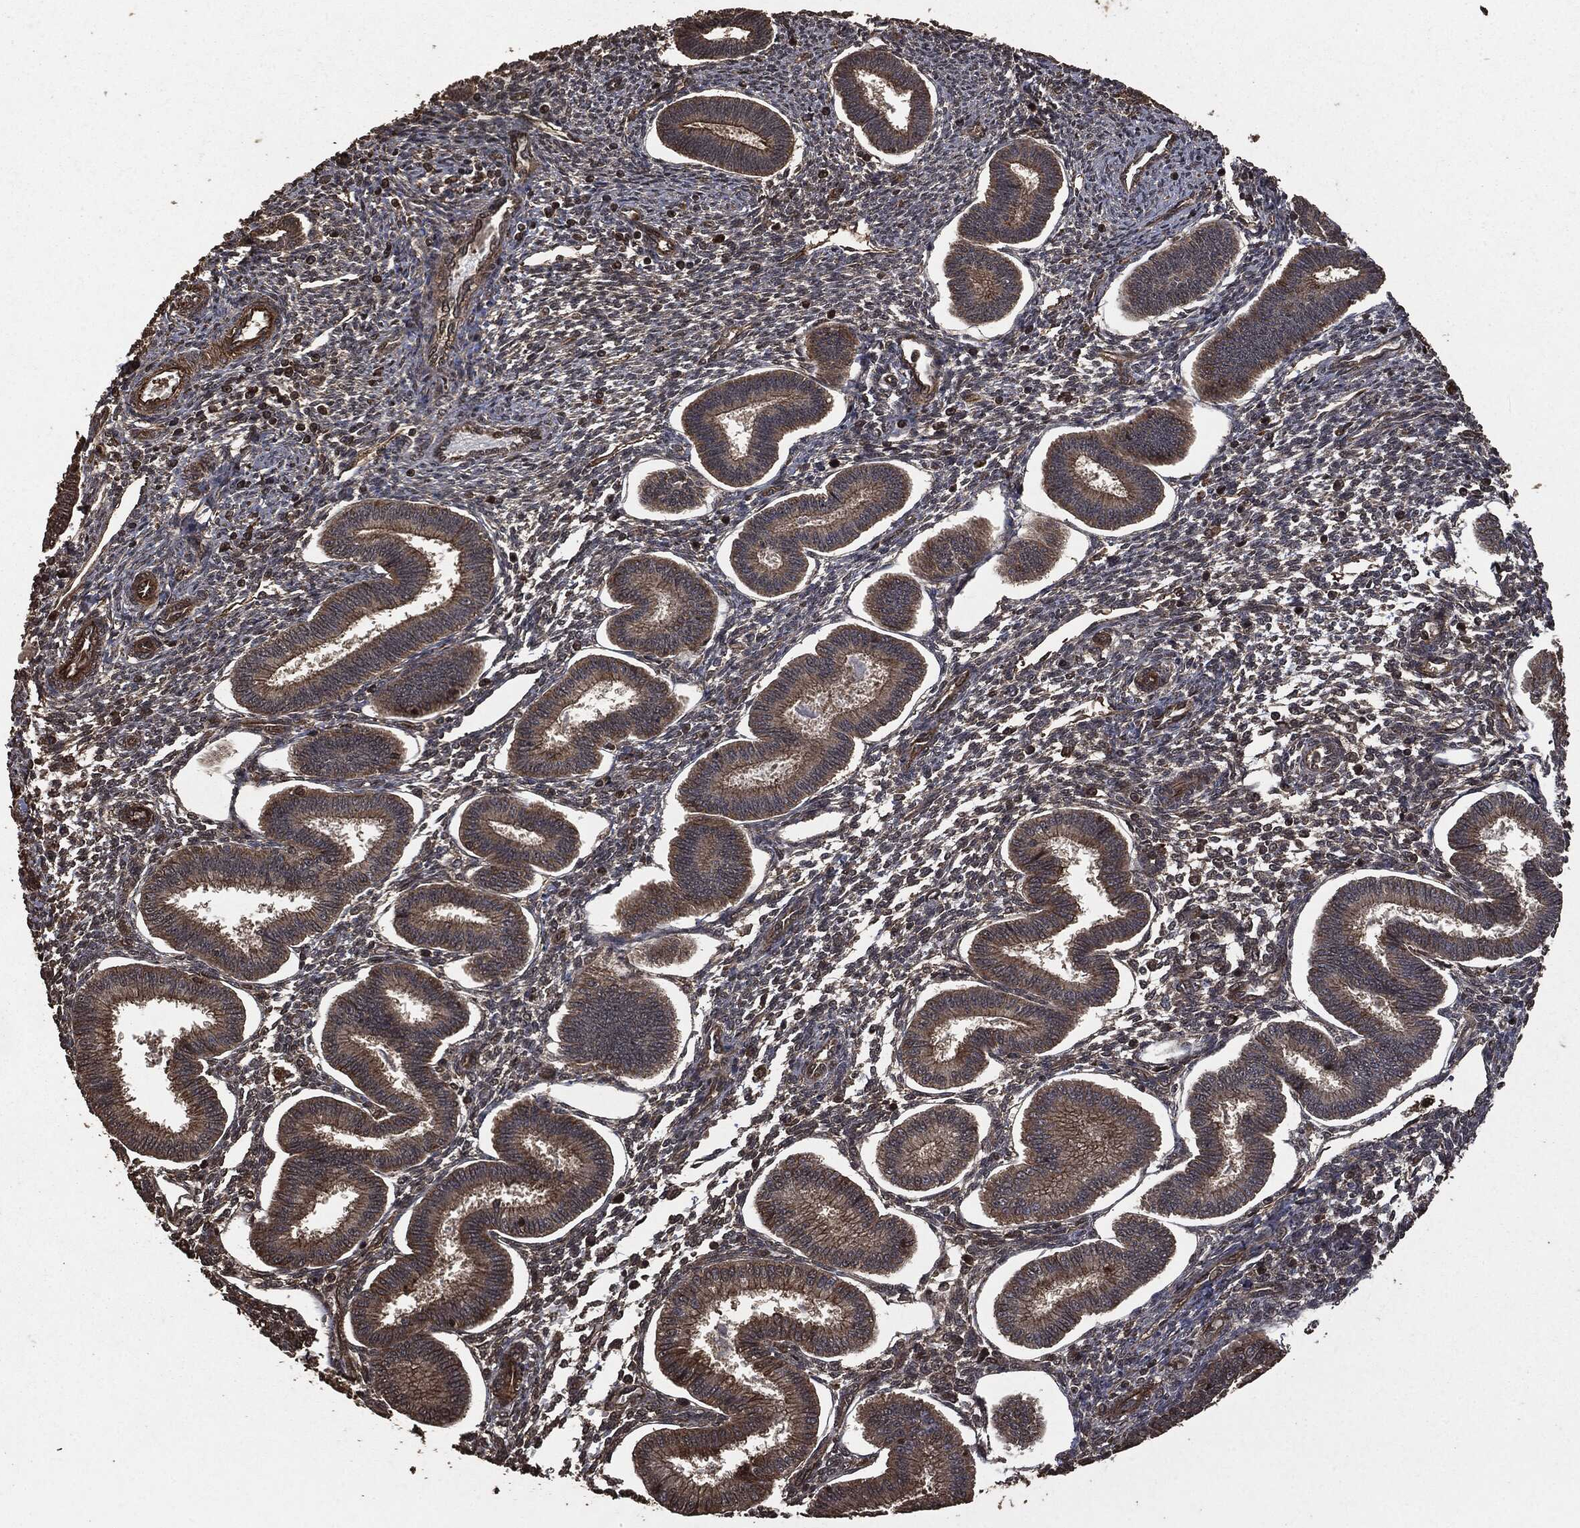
{"staining": {"intensity": "strong", "quantity": "<25%", "location": "cytoplasmic/membranous"}, "tissue": "endometrium", "cell_type": "Cells in endometrial stroma", "image_type": "normal", "snomed": [{"axis": "morphology", "description": "Normal tissue, NOS"}, {"axis": "topography", "description": "Endometrium"}], "caption": "Strong cytoplasmic/membranous positivity for a protein is seen in about <25% of cells in endometrial stroma of normal endometrium using immunohistochemistry (IHC).", "gene": "HRAS", "patient": {"sex": "female", "age": 43}}